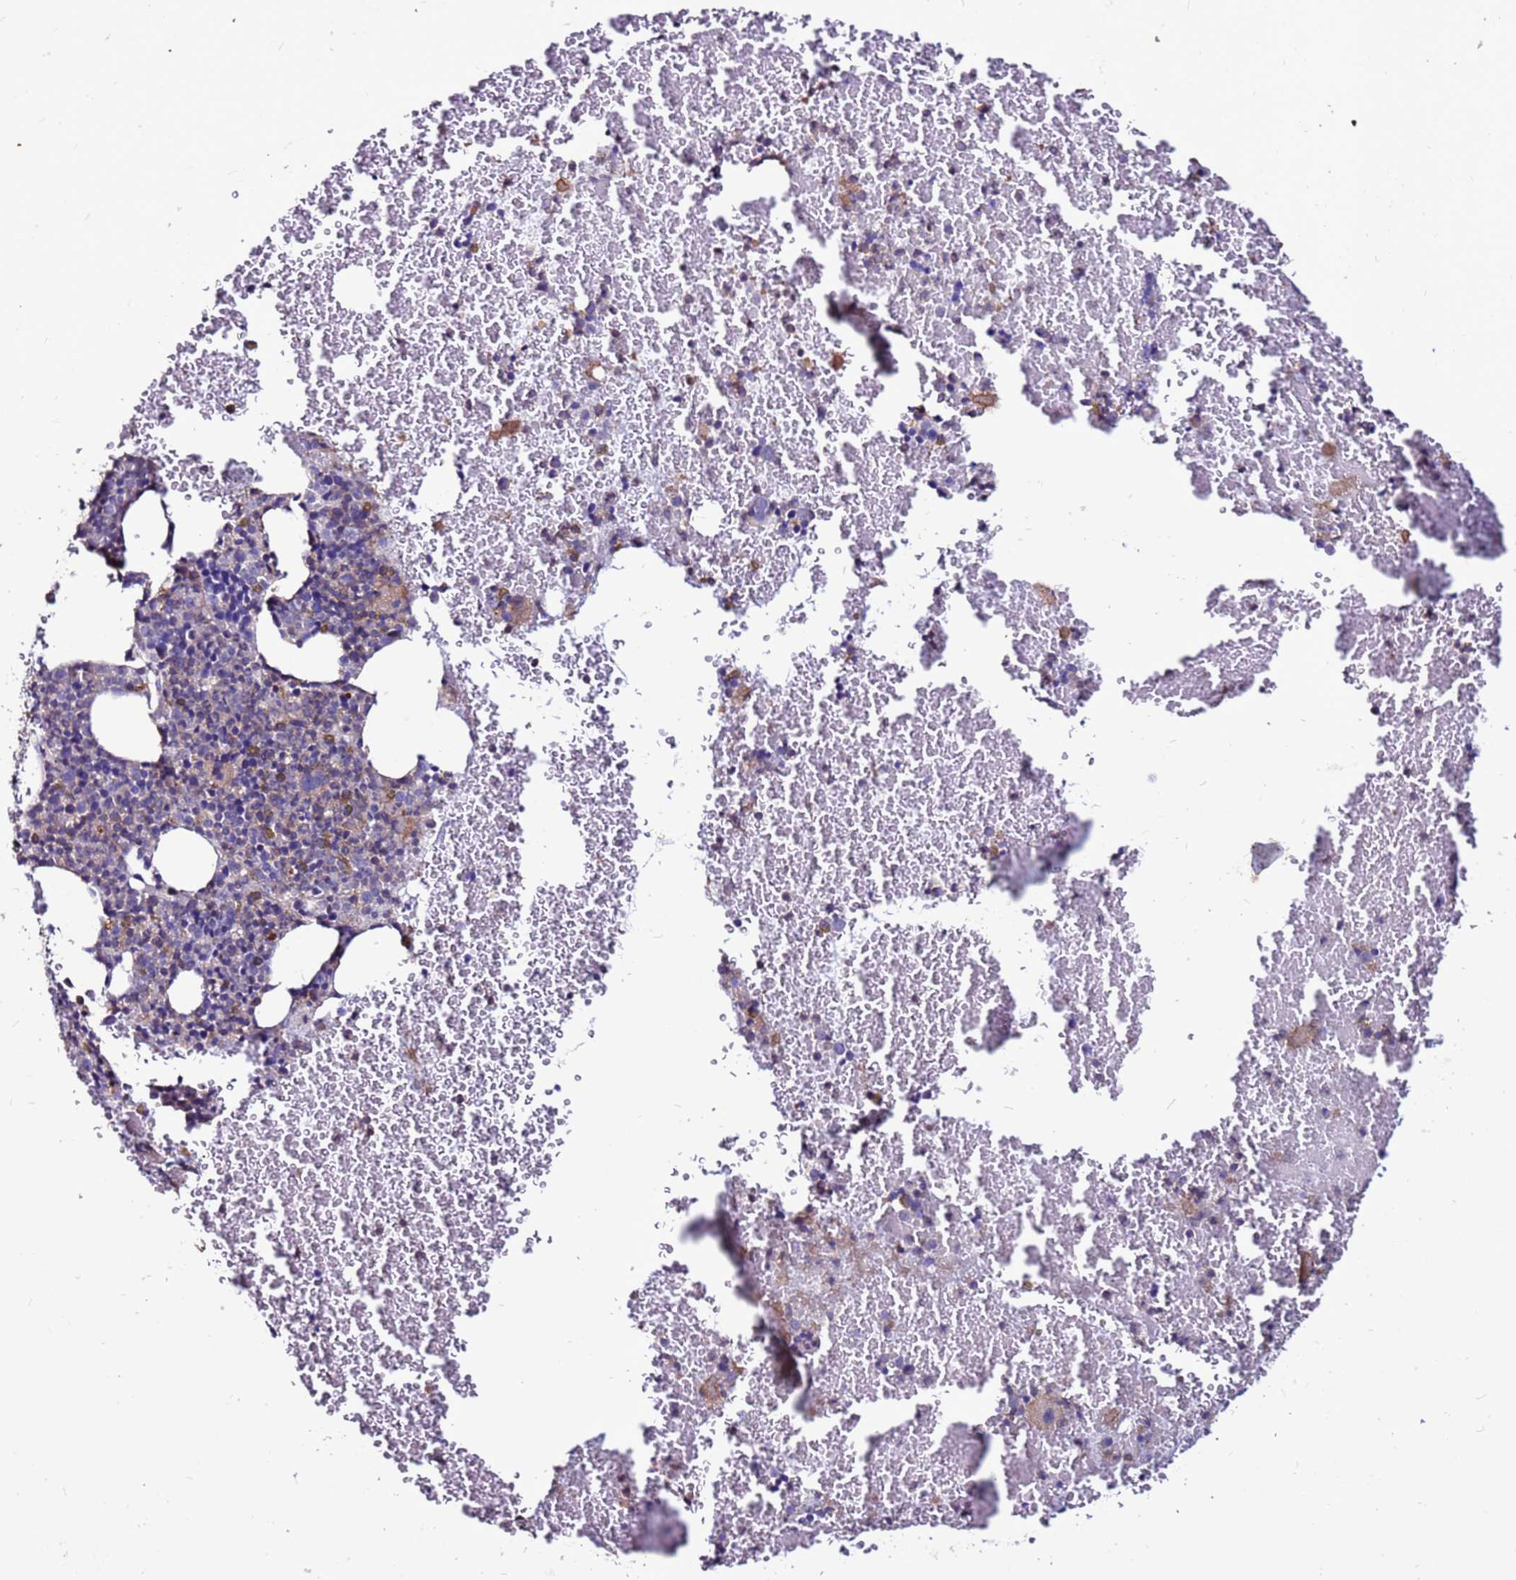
{"staining": {"intensity": "weak", "quantity": "<25%", "location": "cytoplasmic/membranous"}, "tissue": "bone marrow", "cell_type": "Hematopoietic cells", "image_type": "normal", "snomed": [{"axis": "morphology", "description": "Normal tissue, NOS"}, {"axis": "topography", "description": "Bone marrow"}], "caption": "Image shows no significant protein positivity in hematopoietic cells of unremarkable bone marrow. (Stains: DAB immunohistochemistry with hematoxylin counter stain, Microscopy: brightfield microscopy at high magnification).", "gene": "NRN1L", "patient": {"sex": "female", "age": 48}}